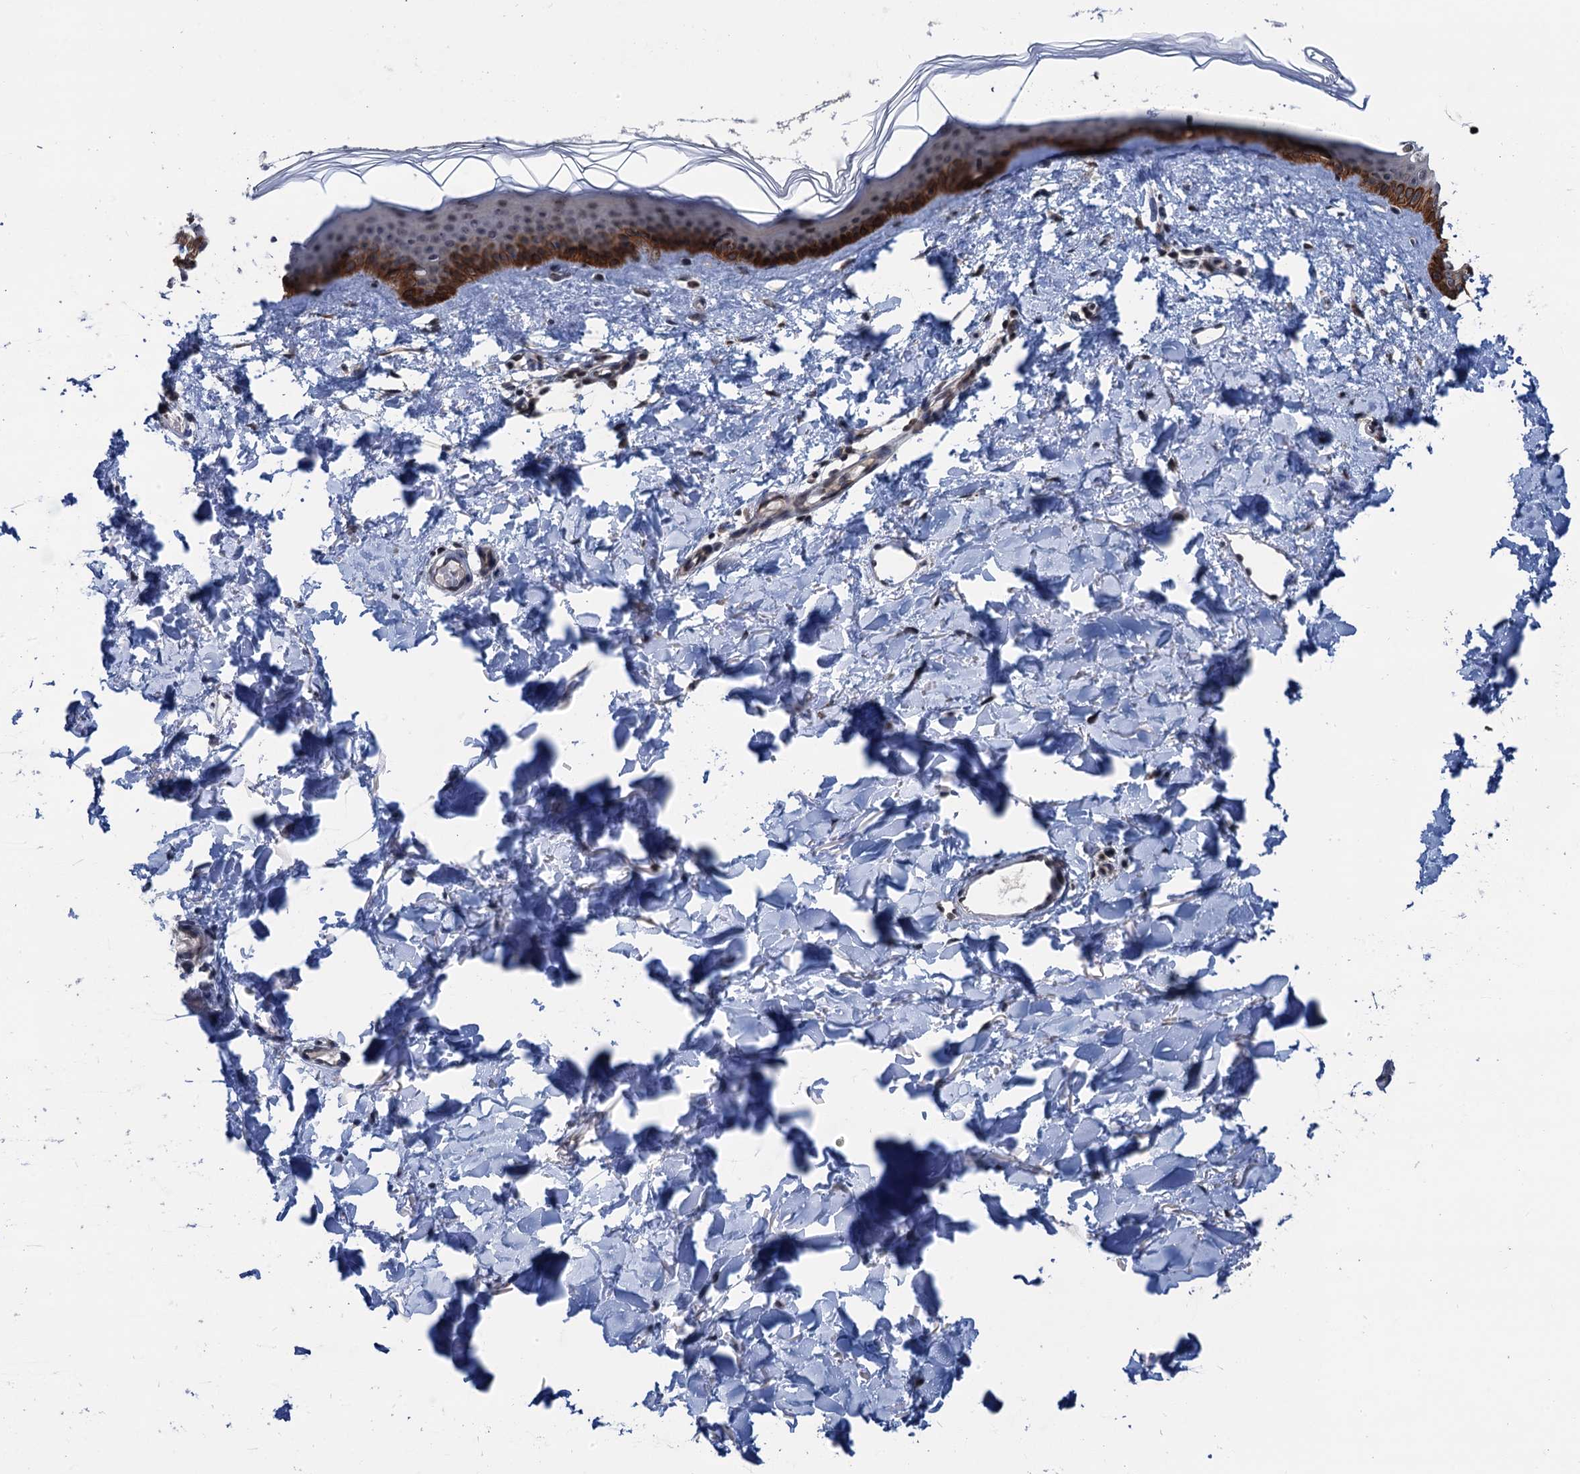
{"staining": {"intensity": "moderate", "quantity": ">75%", "location": "nuclear"}, "tissue": "skin", "cell_type": "Fibroblasts", "image_type": "normal", "snomed": [{"axis": "morphology", "description": "Normal tissue, NOS"}, {"axis": "topography", "description": "Skin"}], "caption": "The photomicrograph shows immunohistochemical staining of benign skin. There is moderate nuclear positivity is seen in about >75% of fibroblasts.", "gene": "RASSF4", "patient": {"sex": "female", "age": 58}}